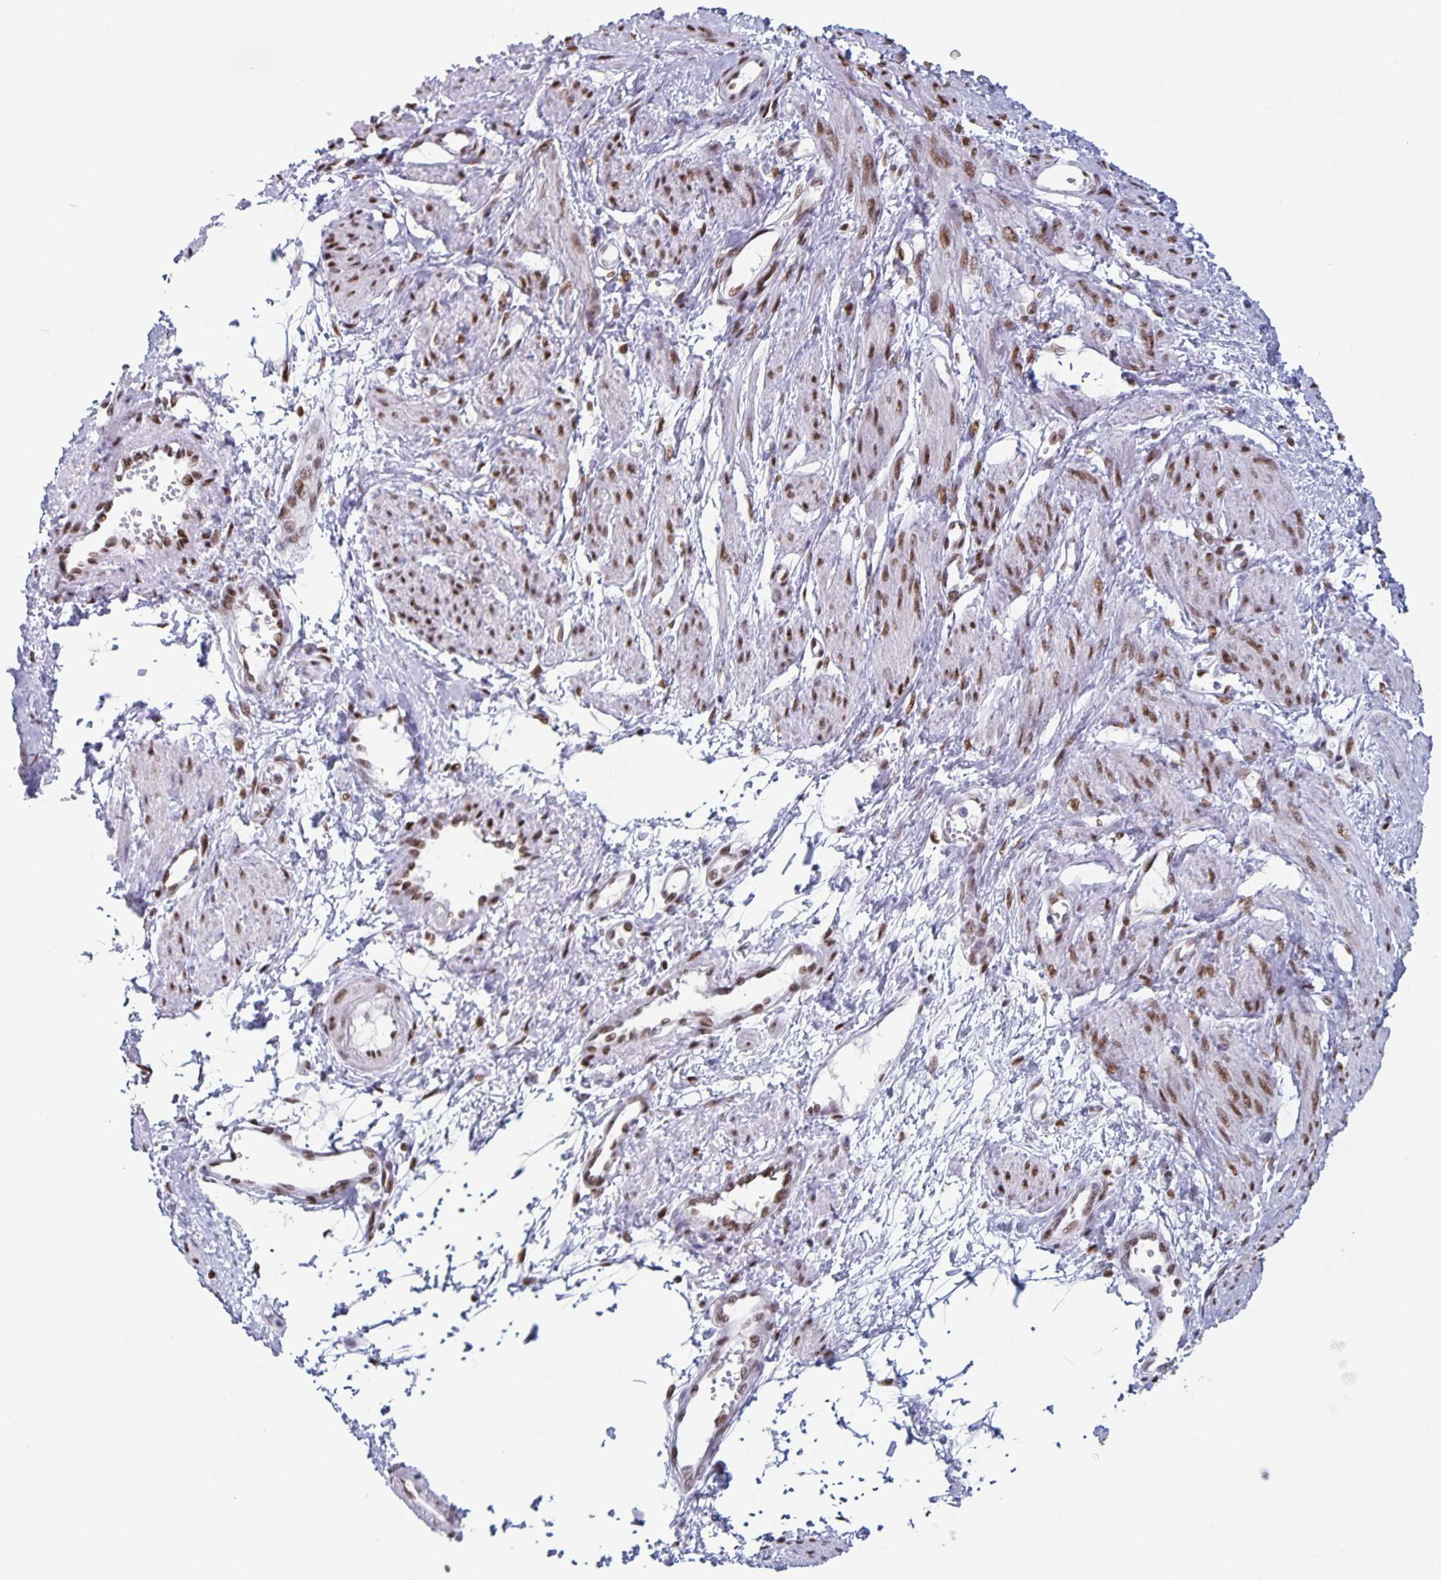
{"staining": {"intensity": "moderate", "quantity": ">75%", "location": "nuclear"}, "tissue": "smooth muscle", "cell_type": "Smooth muscle cells", "image_type": "normal", "snomed": [{"axis": "morphology", "description": "Normal tissue, NOS"}, {"axis": "topography", "description": "Smooth muscle"}, {"axis": "topography", "description": "Uterus"}], "caption": "Immunohistochemistry (DAB) staining of unremarkable smooth muscle demonstrates moderate nuclear protein expression in about >75% of smooth muscle cells.", "gene": "JUND", "patient": {"sex": "female", "age": 39}}